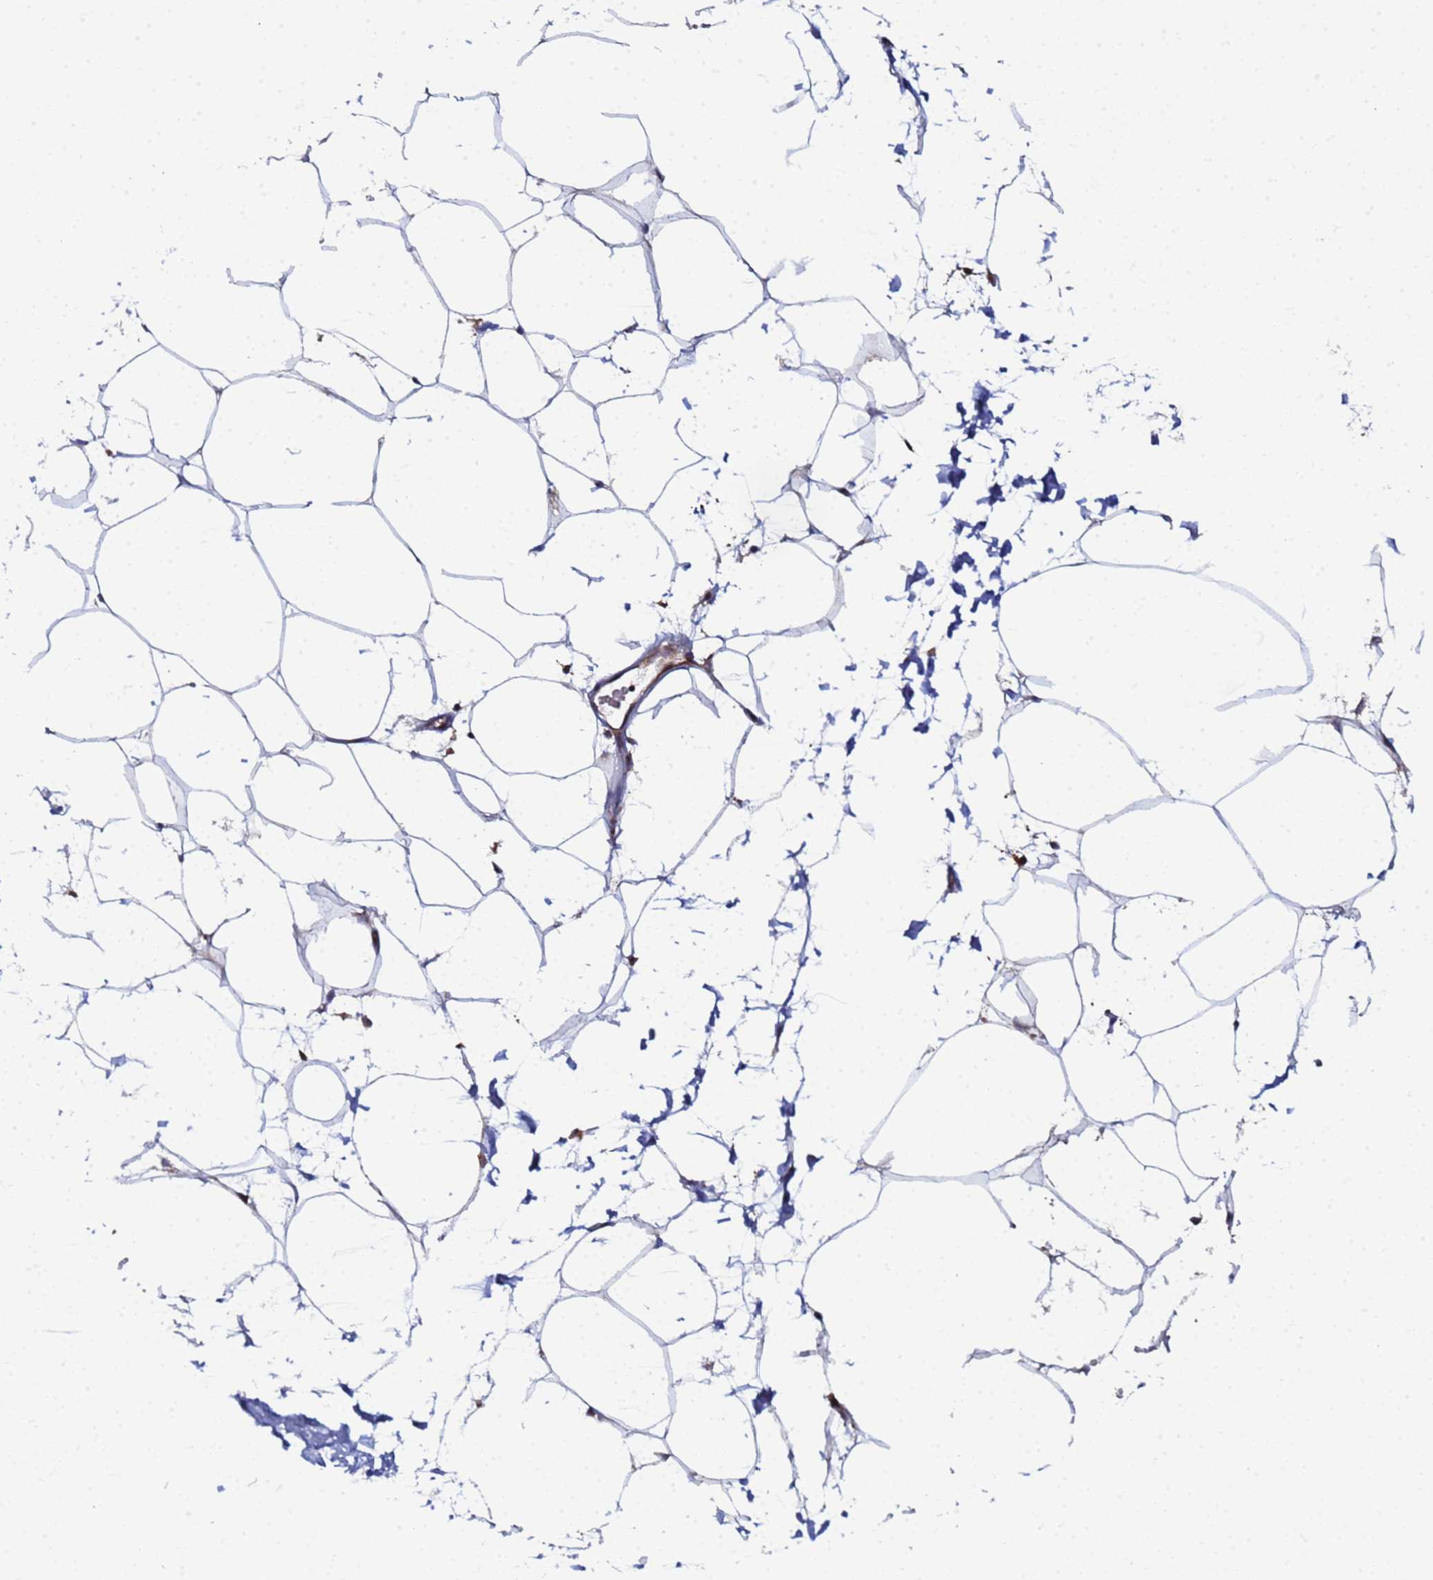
{"staining": {"intensity": "weak", "quantity": "<25%", "location": "cytoplasmic/membranous"}, "tissue": "adipose tissue", "cell_type": "Adipocytes", "image_type": "normal", "snomed": [{"axis": "morphology", "description": "Normal tissue, NOS"}, {"axis": "topography", "description": "Adipose tissue"}], "caption": "This is an IHC image of normal adipose tissue. There is no positivity in adipocytes.", "gene": "CCDC127", "patient": {"sex": "female", "age": 37}}